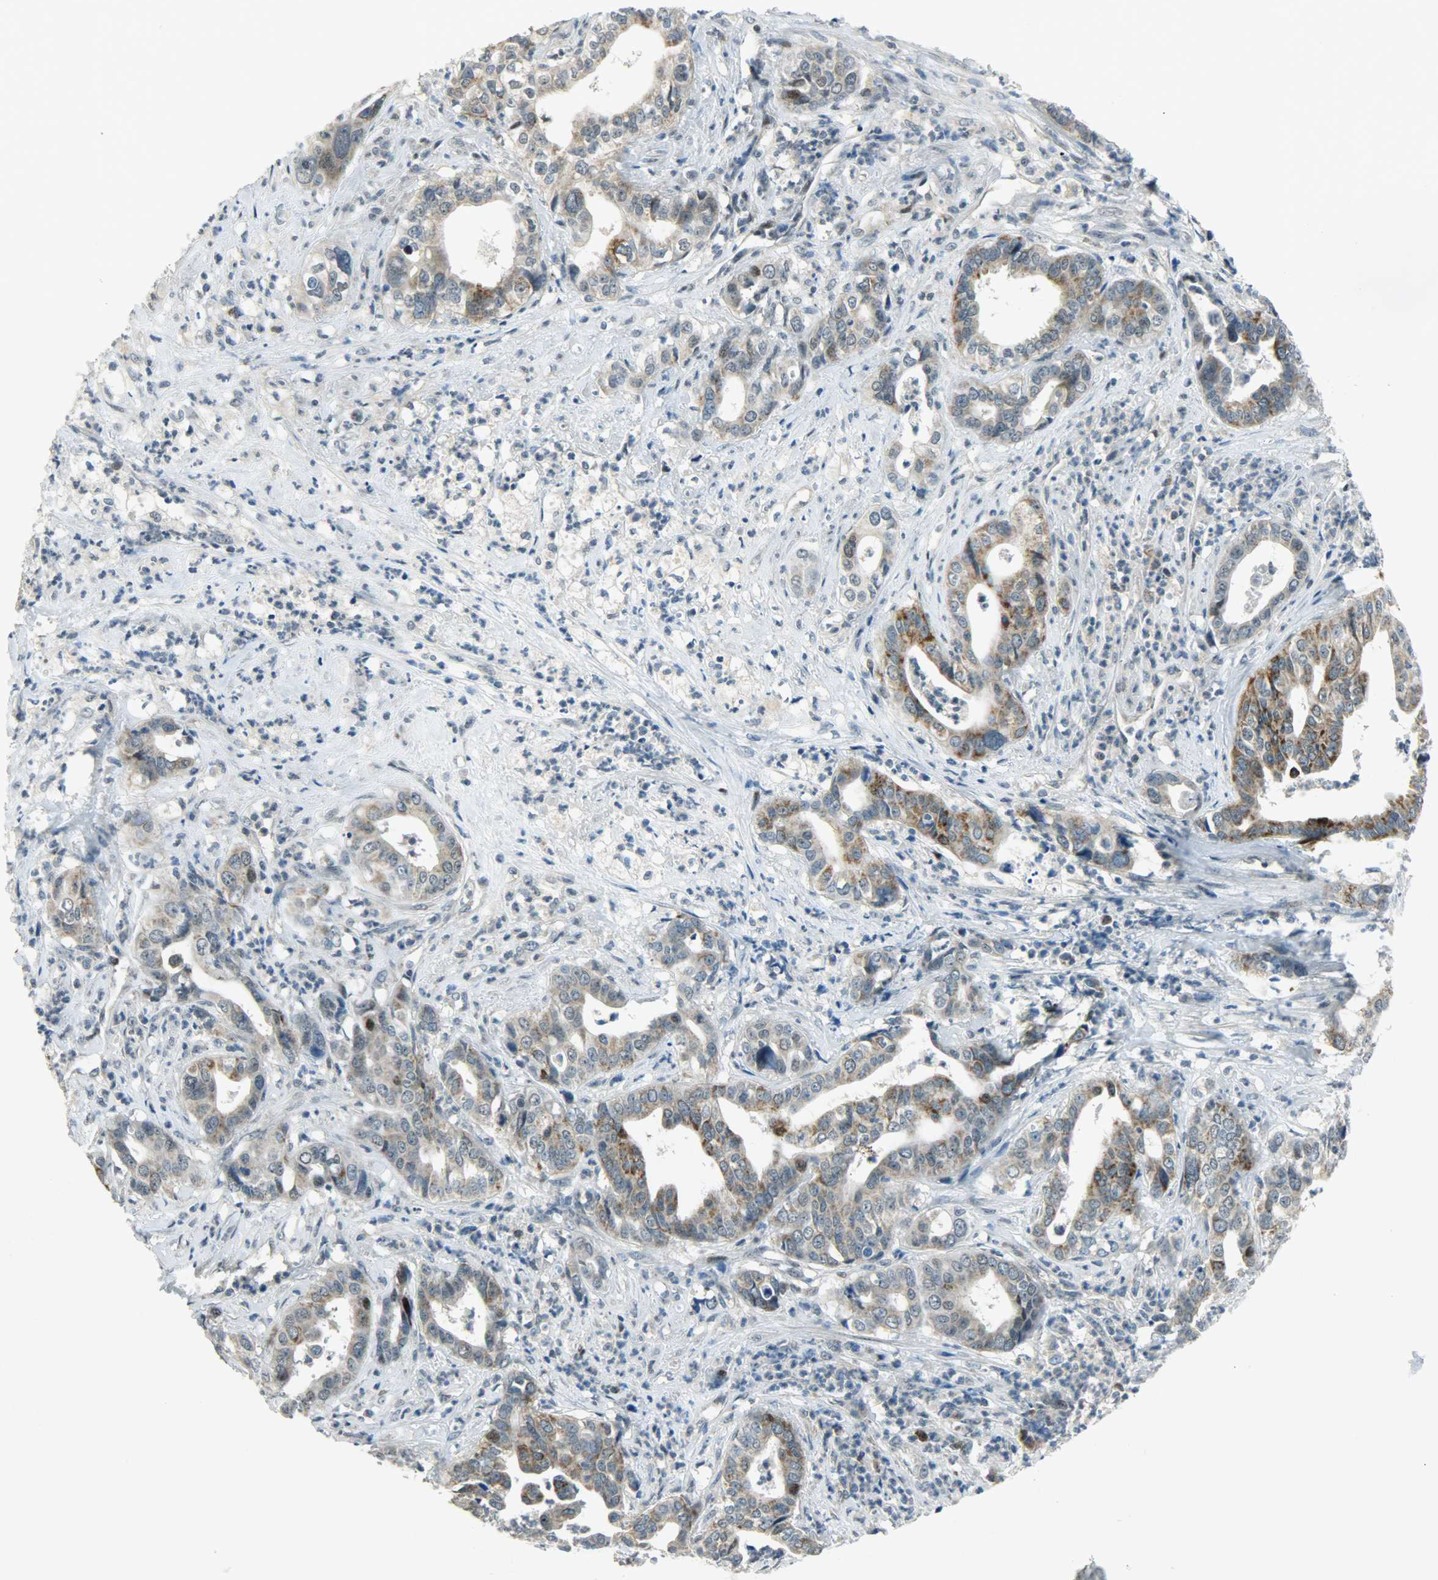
{"staining": {"intensity": "weak", "quantity": "25%-75%", "location": "cytoplasmic/membranous,nuclear"}, "tissue": "liver cancer", "cell_type": "Tumor cells", "image_type": "cancer", "snomed": [{"axis": "morphology", "description": "Cholangiocarcinoma"}, {"axis": "topography", "description": "Liver"}], "caption": "A low amount of weak cytoplasmic/membranous and nuclear expression is appreciated in about 25%-75% of tumor cells in liver cancer (cholangiocarcinoma) tissue. (brown staining indicates protein expression, while blue staining denotes nuclei).", "gene": "IL15", "patient": {"sex": "female", "age": 61}}